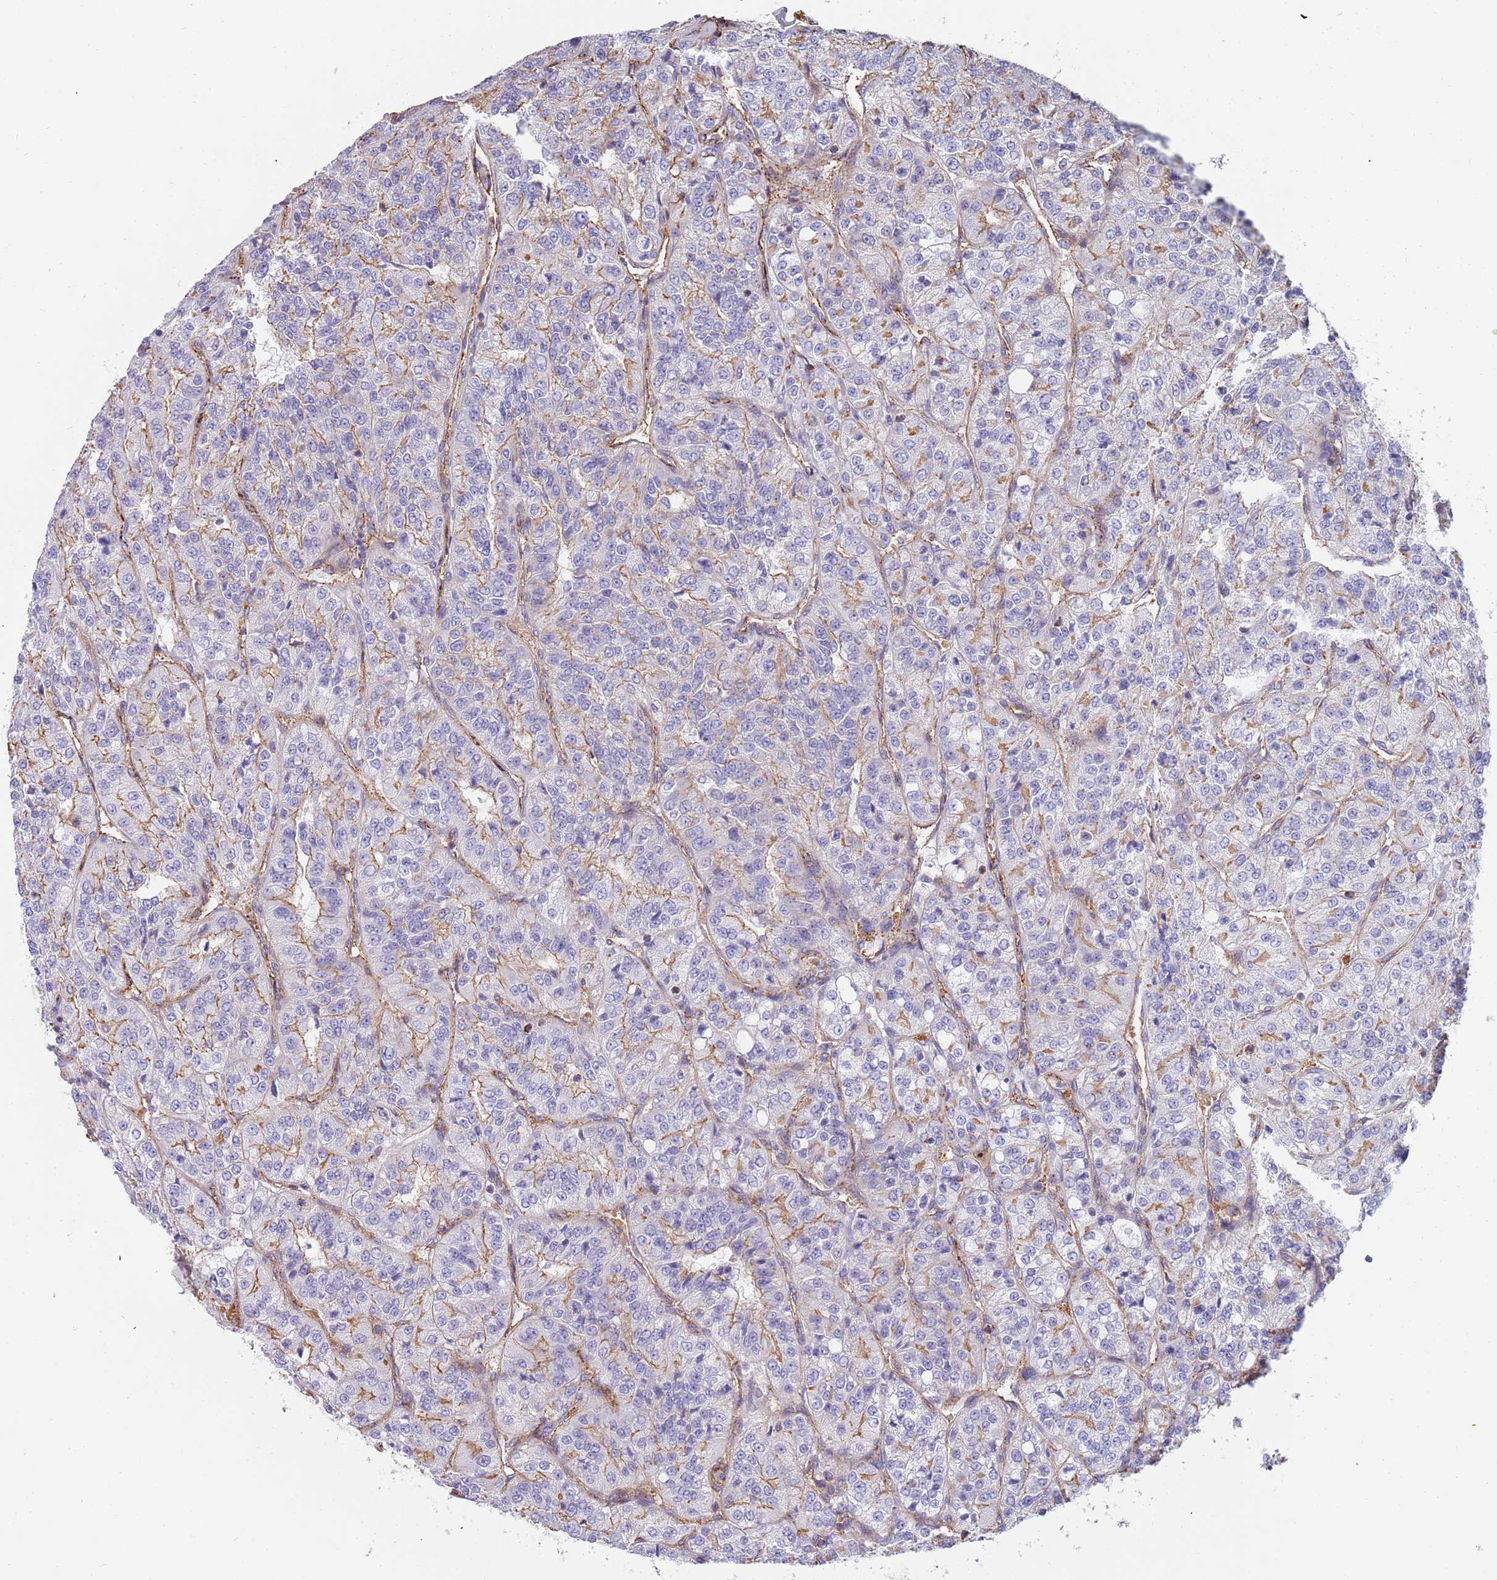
{"staining": {"intensity": "weak", "quantity": "<25%", "location": "cytoplasmic/membranous"}, "tissue": "renal cancer", "cell_type": "Tumor cells", "image_type": "cancer", "snomed": [{"axis": "morphology", "description": "Adenocarcinoma, NOS"}, {"axis": "topography", "description": "Kidney"}], "caption": "IHC histopathology image of neoplastic tissue: adenocarcinoma (renal) stained with DAB (3,3'-diaminobenzidine) shows no significant protein expression in tumor cells.", "gene": "GFRAL", "patient": {"sex": "female", "age": 63}}